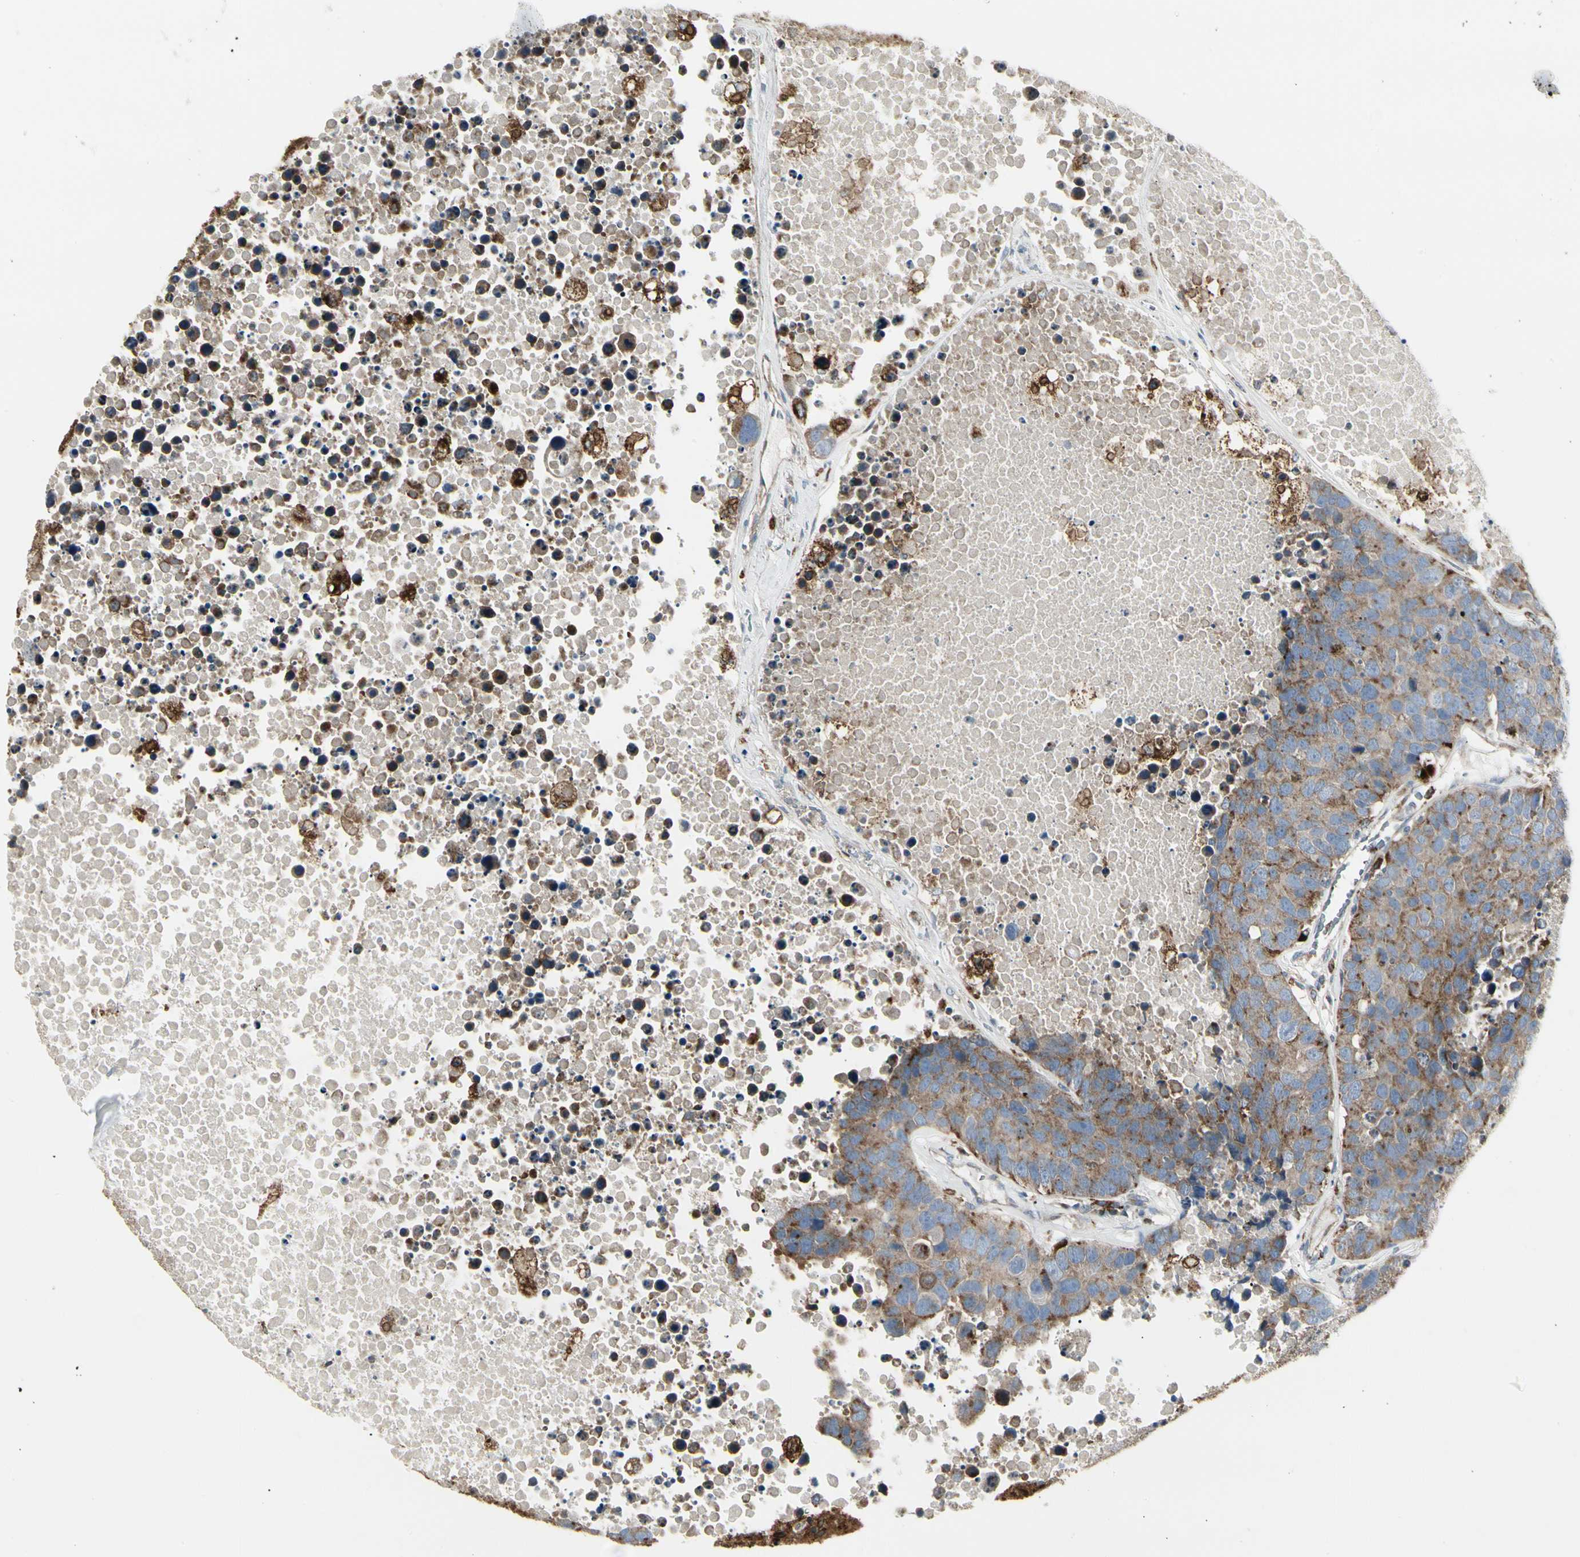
{"staining": {"intensity": "moderate", "quantity": "25%-75%", "location": "cytoplasmic/membranous"}, "tissue": "carcinoid", "cell_type": "Tumor cells", "image_type": "cancer", "snomed": [{"axis": "morphology", "description": "Carcinoid, malignant, NOS"}, {"axis": "topography", "description": "Lung"}], "caption": "The histopathology image shows staining of carcinoid (malignant), revealing moderate cytoplasmic/membranous protein staining (brown color) within tumor cells.", "gene": "ATP6V1B2", "patient": {"sex": "male", "age": 60}}